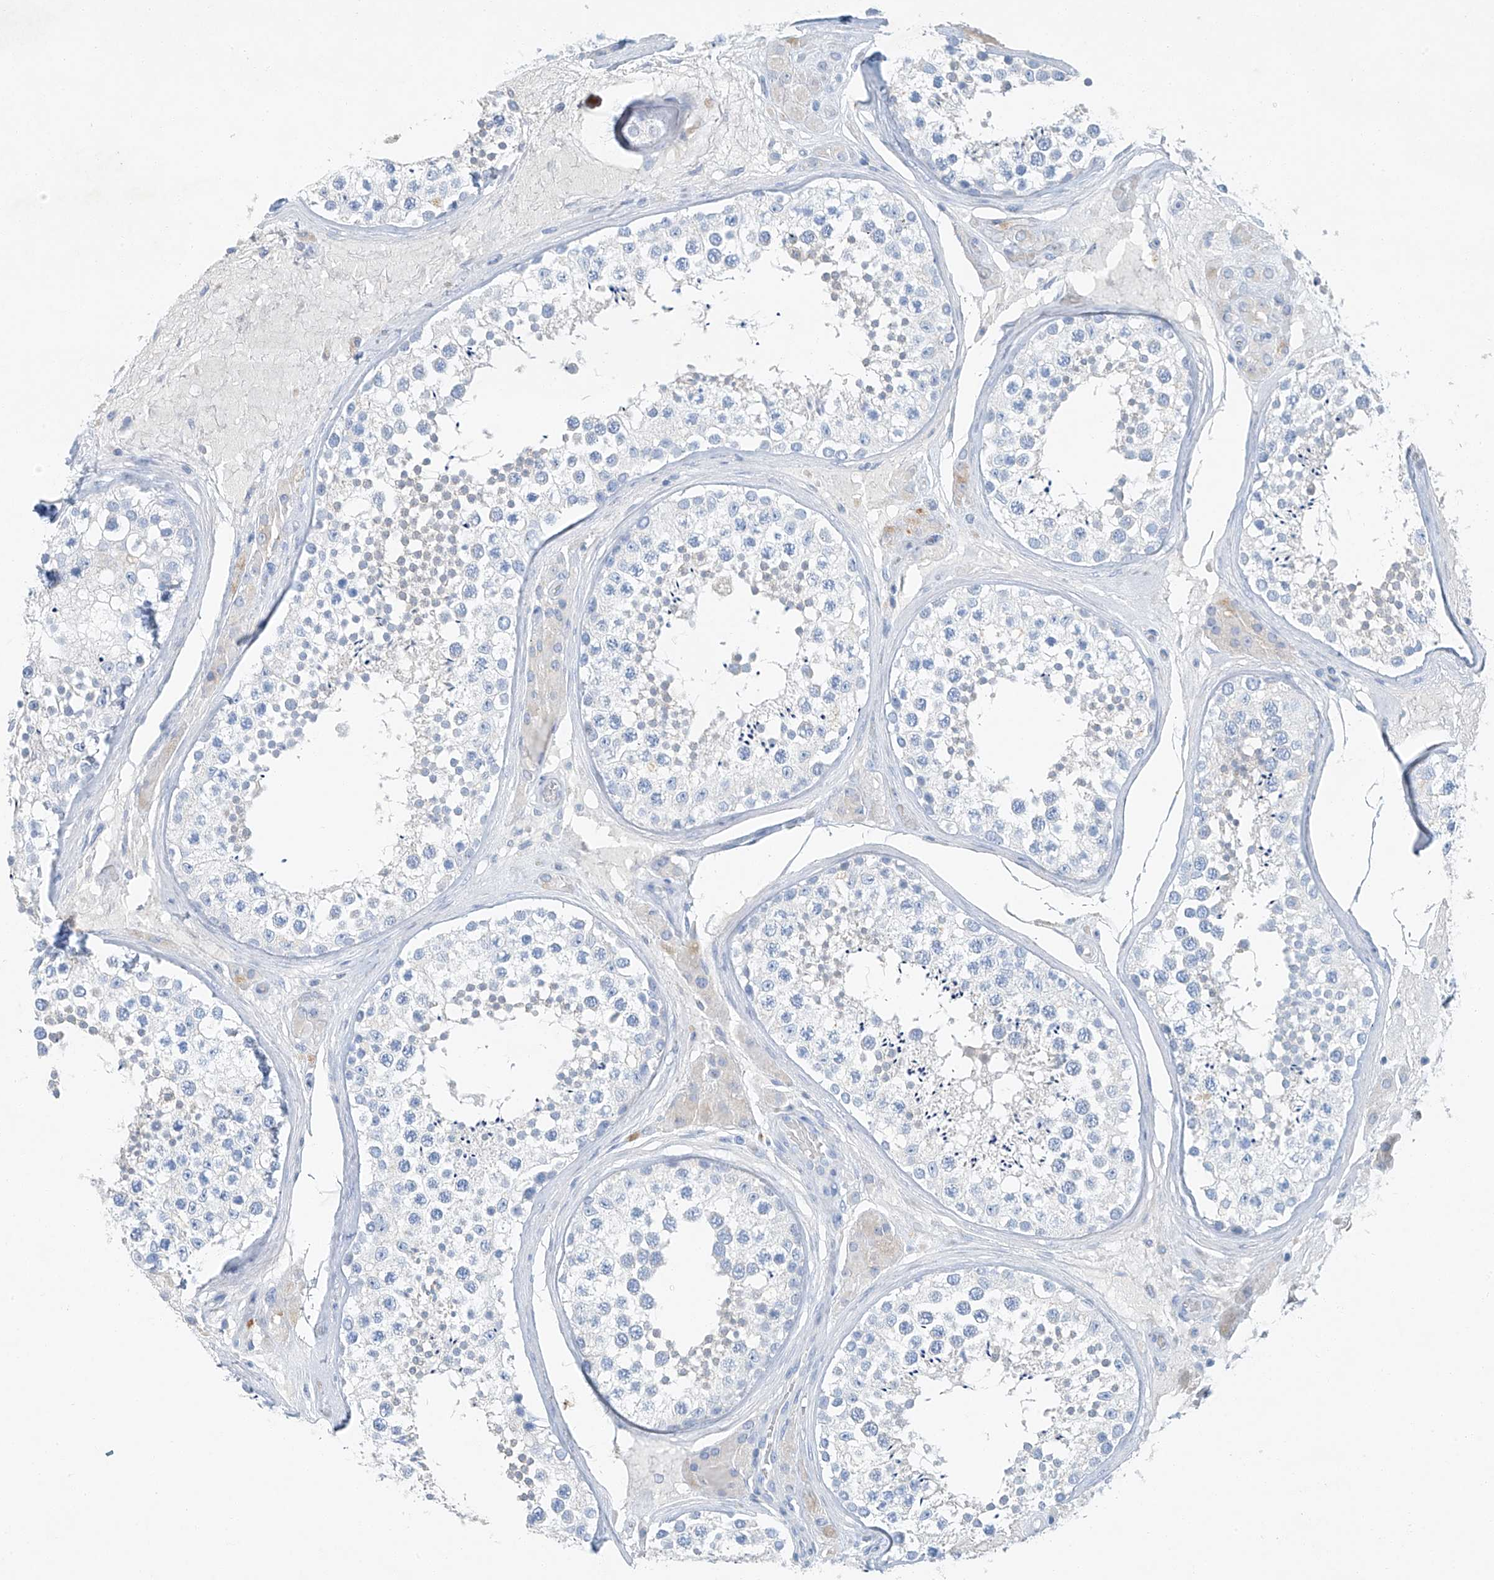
{"staining": {"intensity": "negative", "quantity": "none", "location": "none"}, "tissue": "testis", "cell_type": "Cells in seminiferous ducts", "image_type": "normal", "snomed": [{"axis": "morphology", "description": "Normal tissue, NOS"}, {"axis": "topography", "description": "Testis"}], "caption": "This is an IHC histopathology image of normal human testis. There is no expression in cells in seminiferous ducts.", "gene": "C1orf87", "patient": {"sex": "male", "age": 46}}